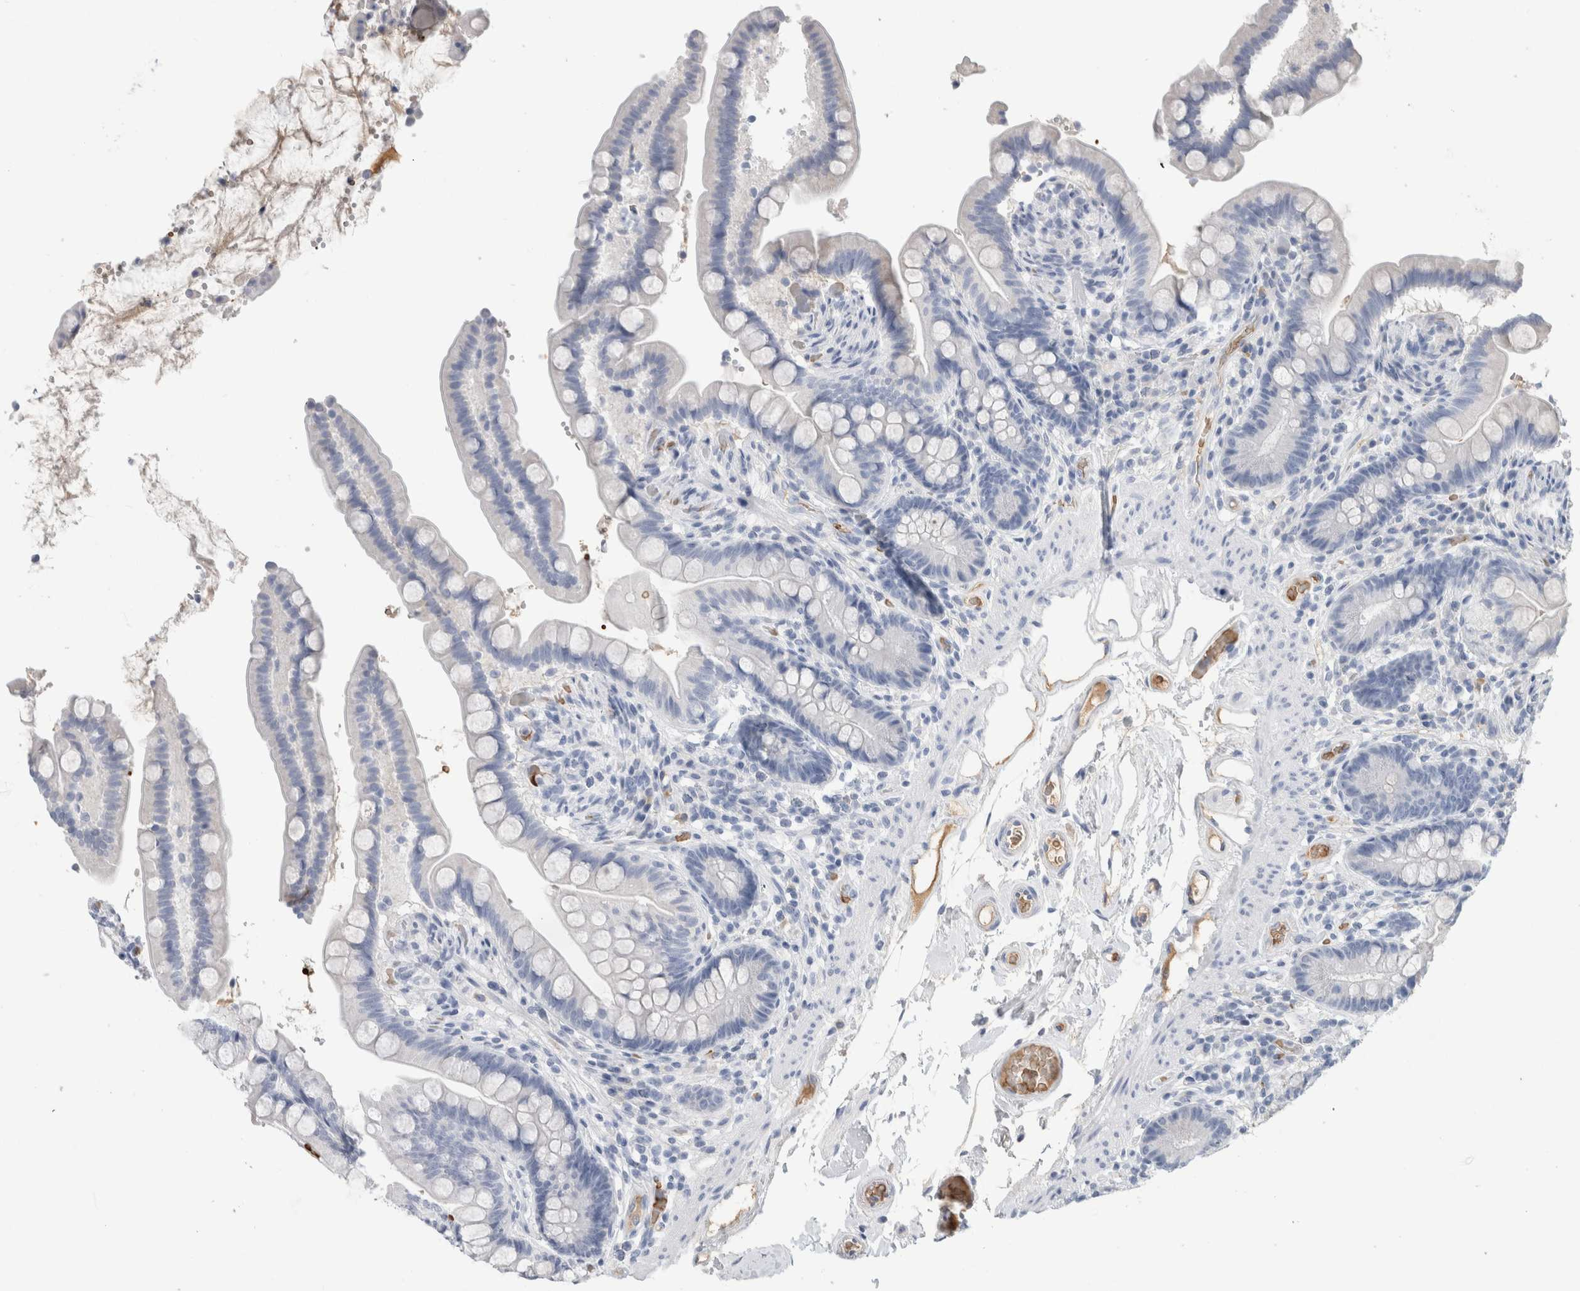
{"staining": {"intensity": "moderate", "quantity": ">75%", "location": "cytoplasmic/membranous"}, "tissue": "colon", "cell_type": "Endothelial cells", "image_type": "normal", "snomed": [{"axis": "morphology", "description": "Normal tissue, NOS"}, {"axis": "topography", "description": "Smooth muscle"}, {"axis": "topography", "description": "Colon"}], "caption": "This histopathology image exhibits benign colon stained with immunohistochemistry to label a protein in brown. The cytoplasmic/membranous of endothelial cells show moderate positivity for the protein. Nuclei are counter-stained blue.", "gene": "CA1", "patient": {"sex": "male", "age": 73}}